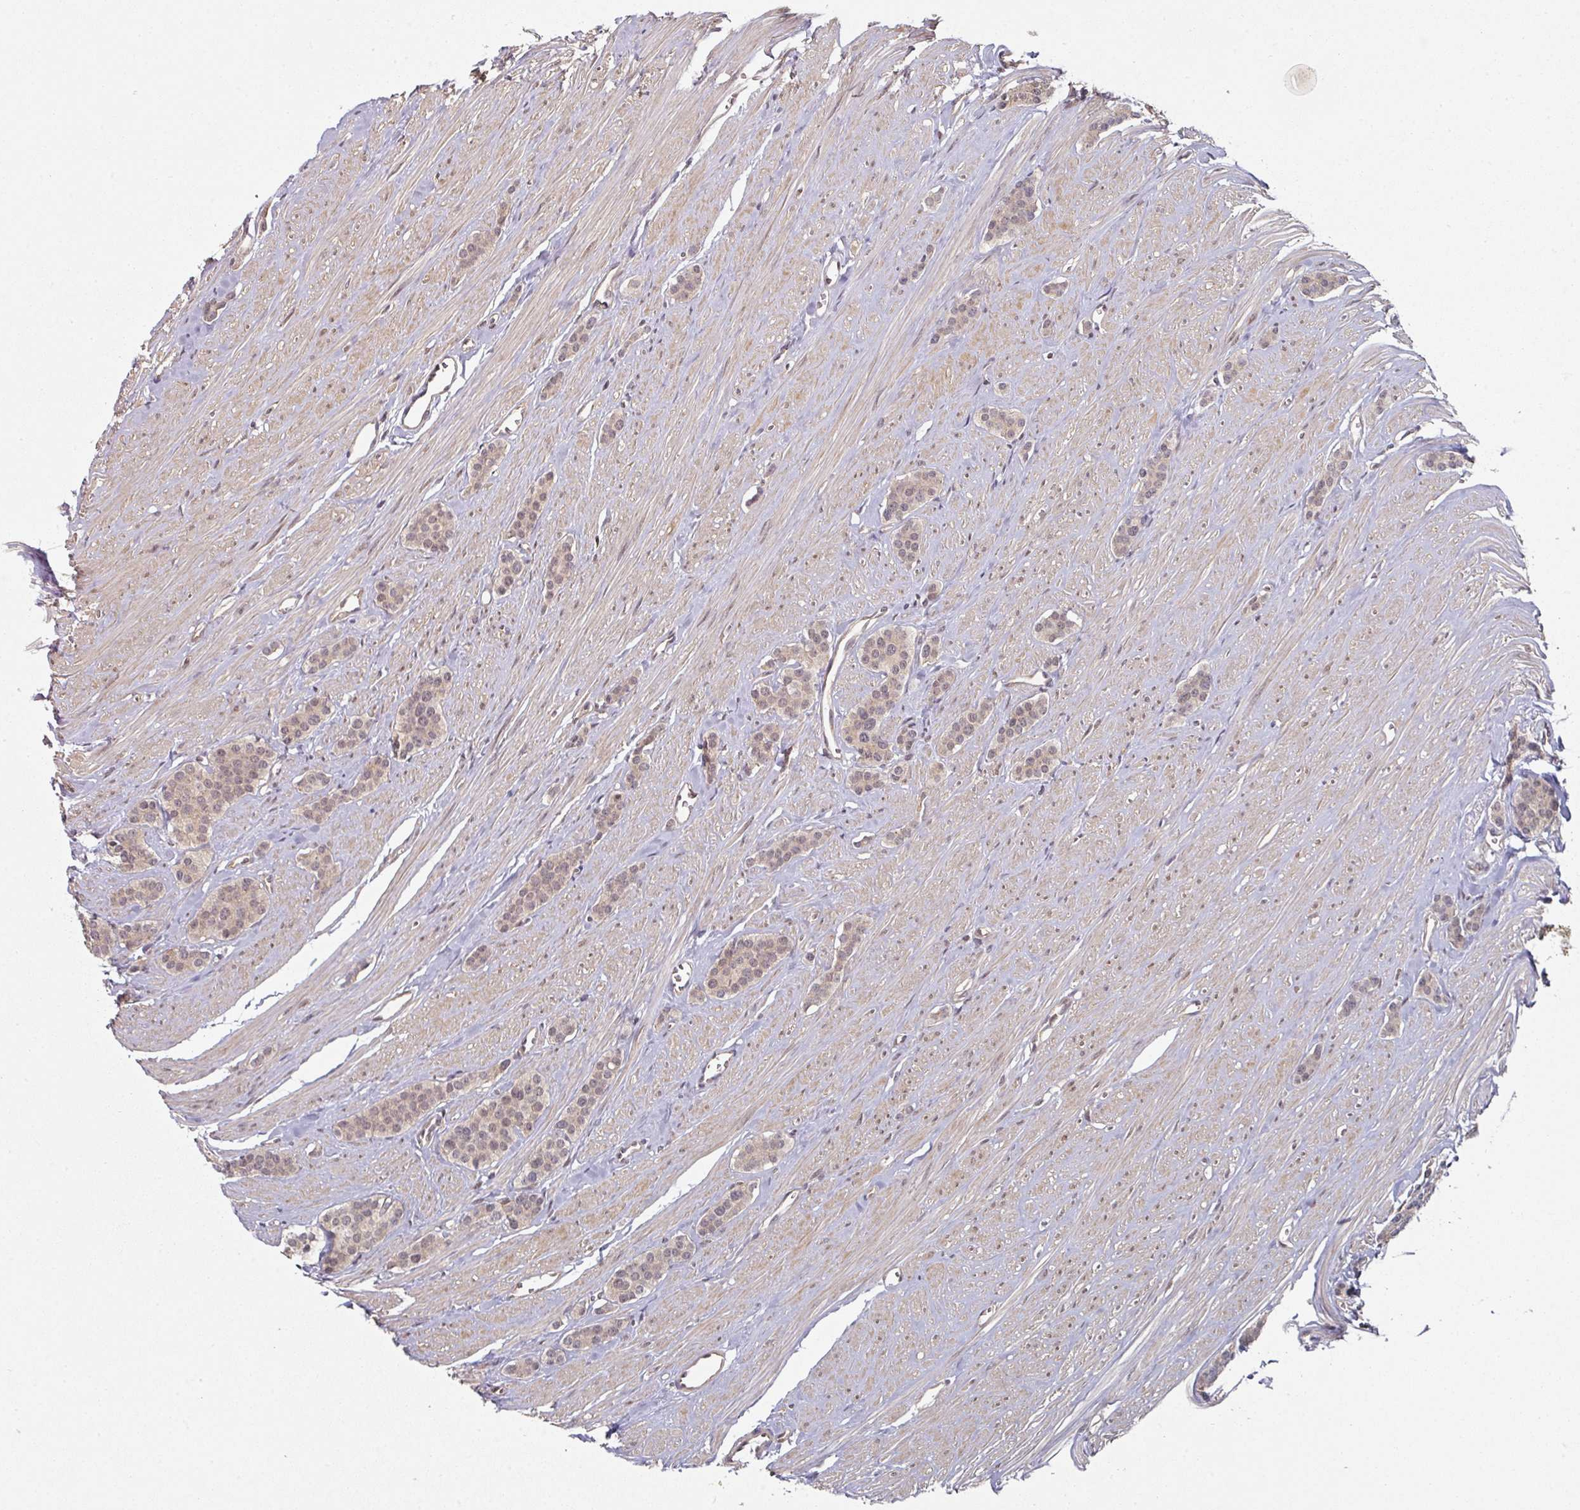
{"staining": {"intensity": "weak", "quantity": "<25%", "location": "nuclear"}, "tissue": "carcinoid", "cell_type": "Tumor cells", "image_type": "cancer", "snomed": [{"axis": "morphology", "description": "Carcinoid, malignant, NOS"}, {"axis": "topography", "description": "Small intestine"}], "caption": "IHC of carcinoid demonstrates no expression in tumor cells. (DAB (3,3'-diaminobenzidine) immunohistochemistry visualized using brightfield microscopy, high magnification).", "gene": "PSME3IP1", "patient": {"sex": "male", "age": 60}}